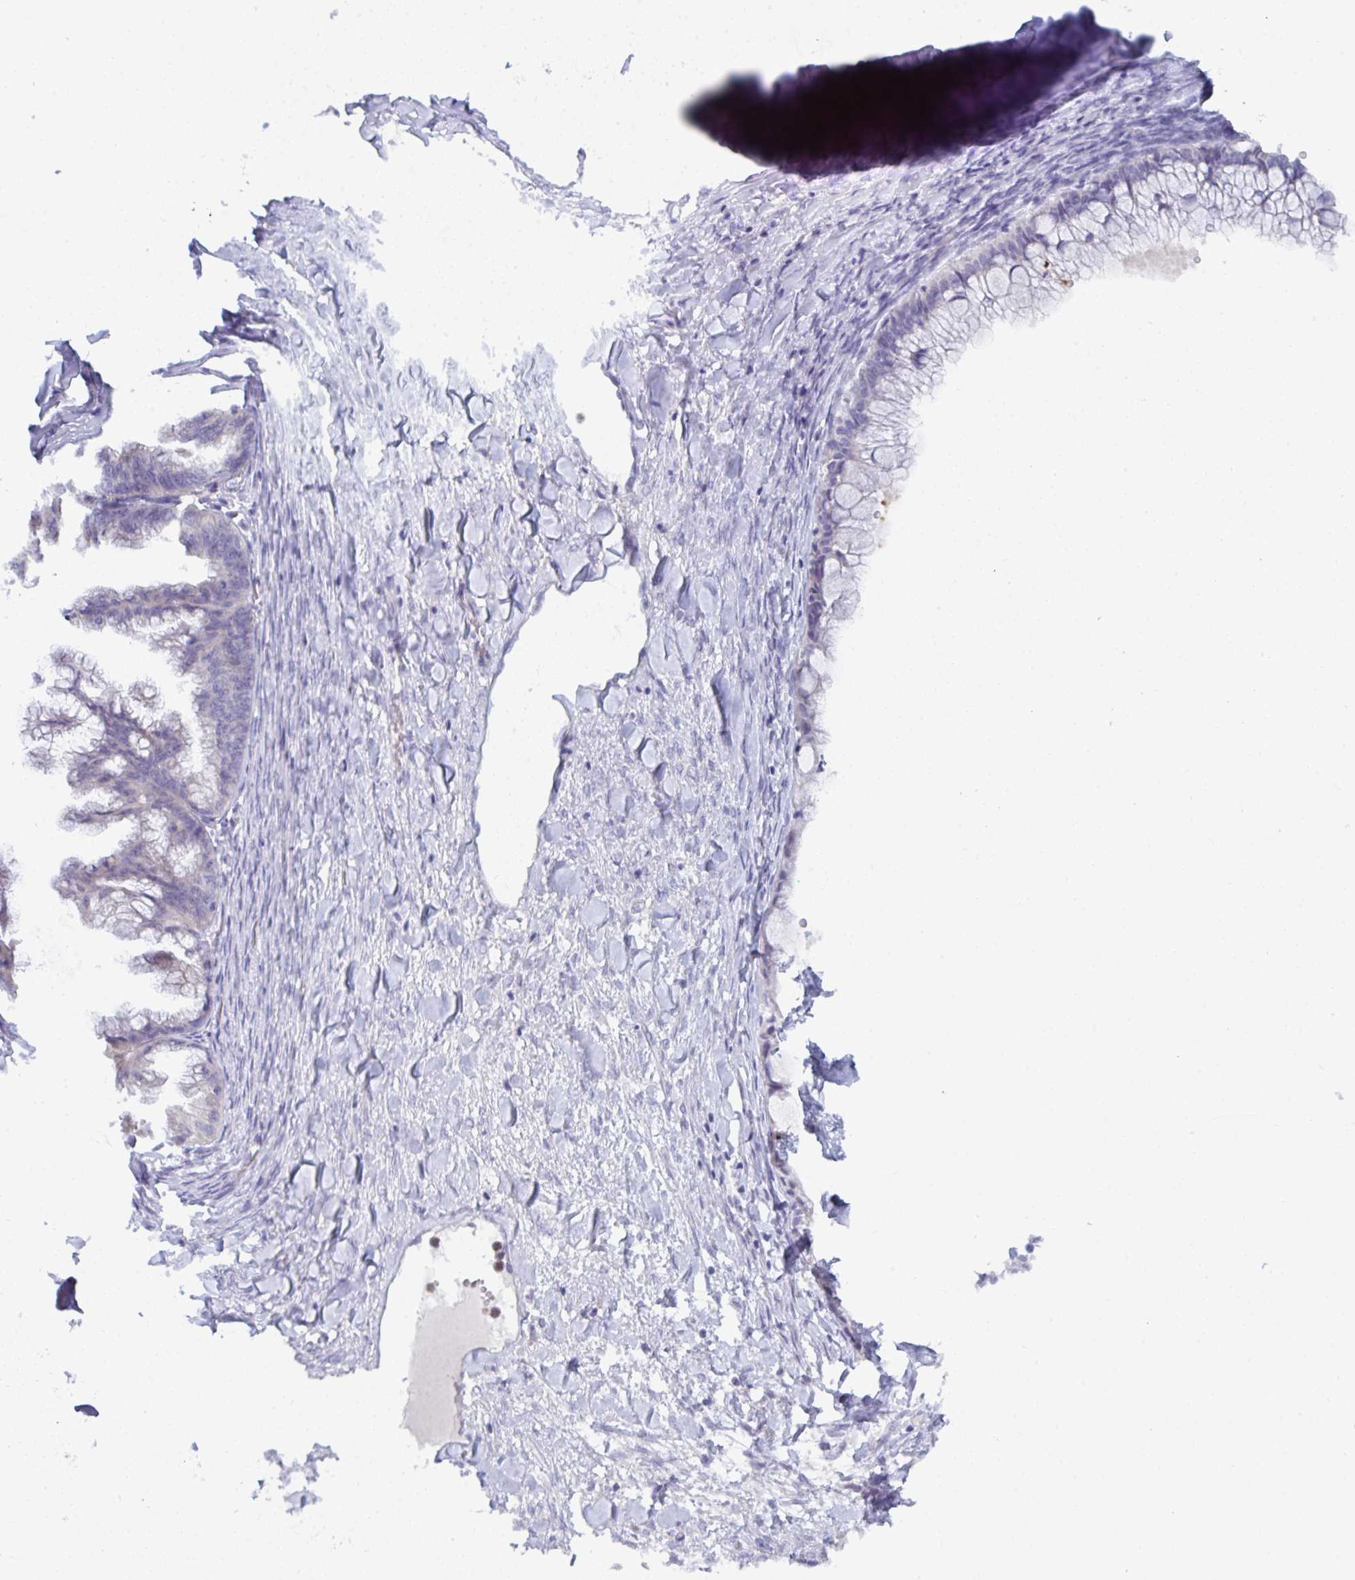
{"staining": {"intensity": "negative", "quantity": "none", "location": "none"}, "tissue": "ovarian cancer", "cell_type": "Tumor cells", "image_type": "cancer", "snomed": [{"axis": "morphology", "description": "Cystadenocarcinoma, mucinous, NOS"}, {"axis": "topography", "description": "Ovary"}], "caption": "Tumor cells show no significant protein expression in ovarian cancer.", "gene": "KCNK5", "patient": {"sex": "female", "age": 35}}